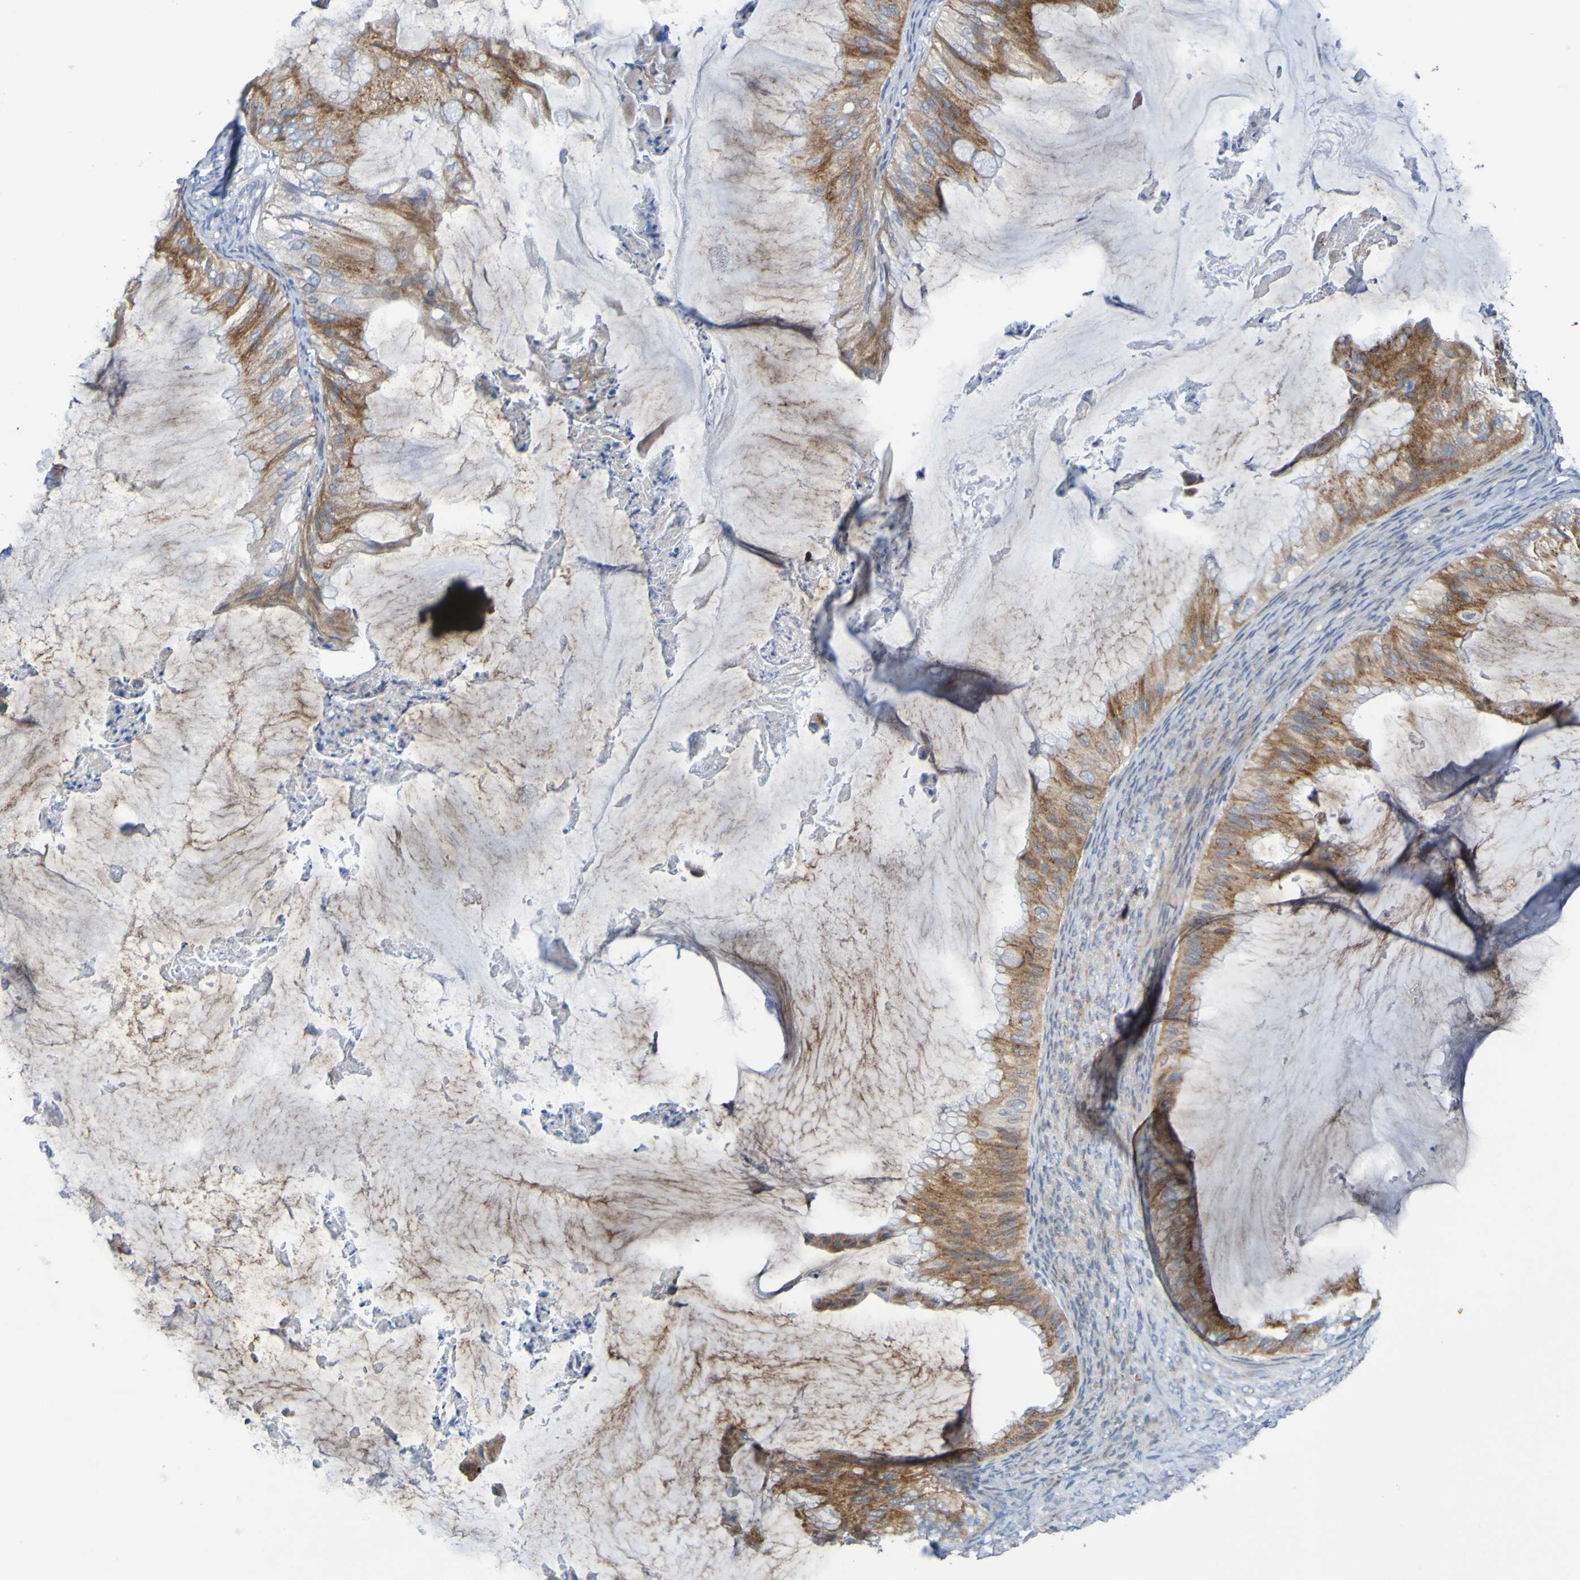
{"staining": {"intensity": "moderate", "quantity": ">75%", "location": "cytoplasmic/membranous"}, "tissue": "ovarian cancer", "cell_type": "Tumor cells", "image_type": "cancer", "snomed": [{"axis": "morphology", "description": "Cystadenocarcinoma, mucinous, NOS"}, {"axis": "topography", "description": "Ovary"}], "caption": "Ovarian cancer (mucinous cystadenocarcinoma) stained with immunohistochemistry (IHC) demonstrates moderate cytoplasmic/membranous positivity in about >75% of tumor cells. (DAB = brown stain, brightfield microscopy at high magnification).", "gene": "C11orf24", "patient": {"sex": "female", "age": 61}}